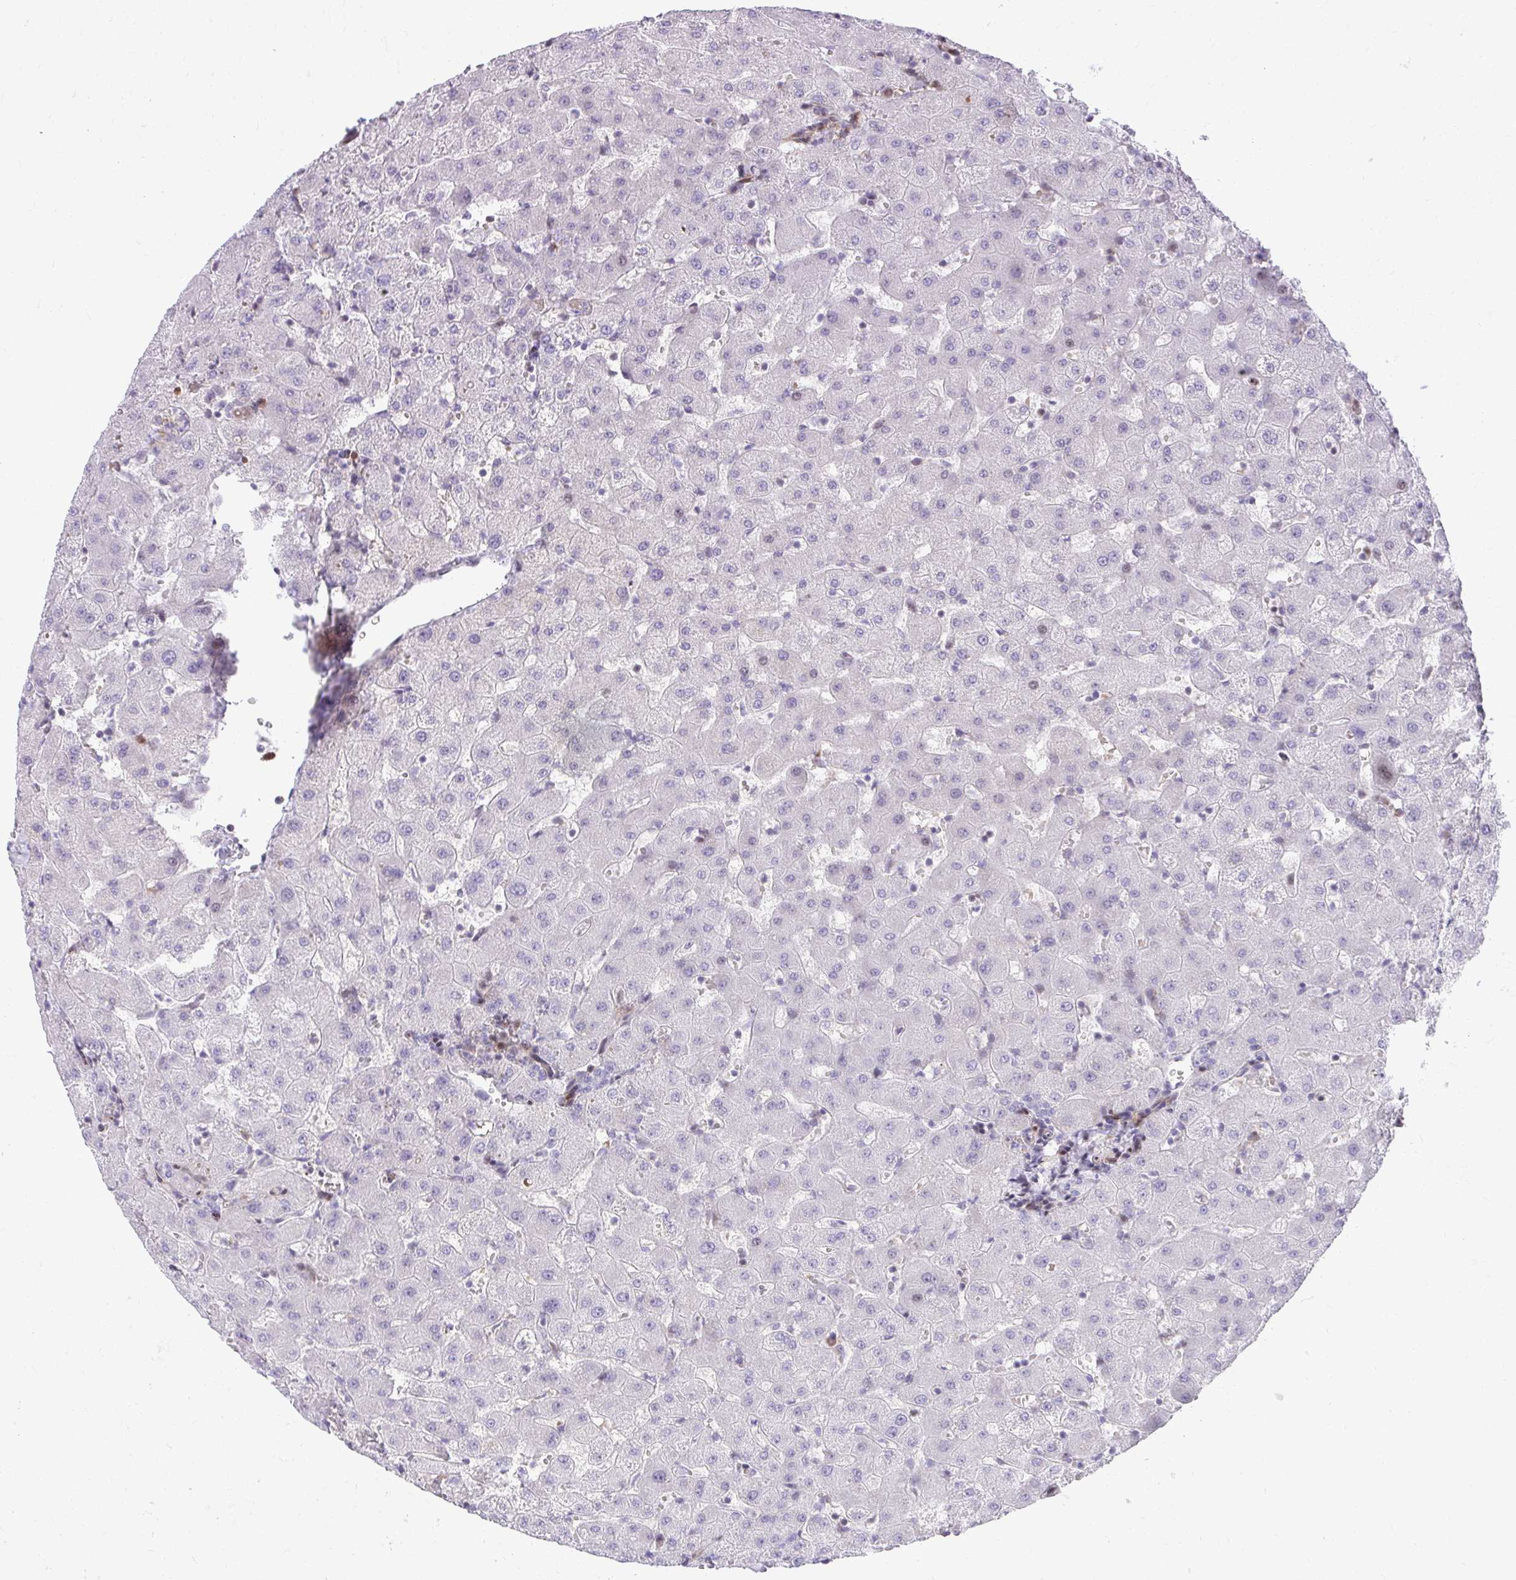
{"staining": {"intensity": "negative", "quantity": "none", "location": "none"}, "tissue": "liver", "cell_type": "Cholangiocytes", "image_type": "normal", "snomed": [{"axis": "morphology", "description": "Normal tissue, NOS"}, {"axis": "topography", "description": "Liver"}], "caption": "The micrograph displays no staining of cholangiocytes in normal liver. The staining is performed using DAB brown chromogen with nuclei counter-stained in using hematoxylin.", "gene": "DLX4", "patient": {"sex": "female", "age": 63}}